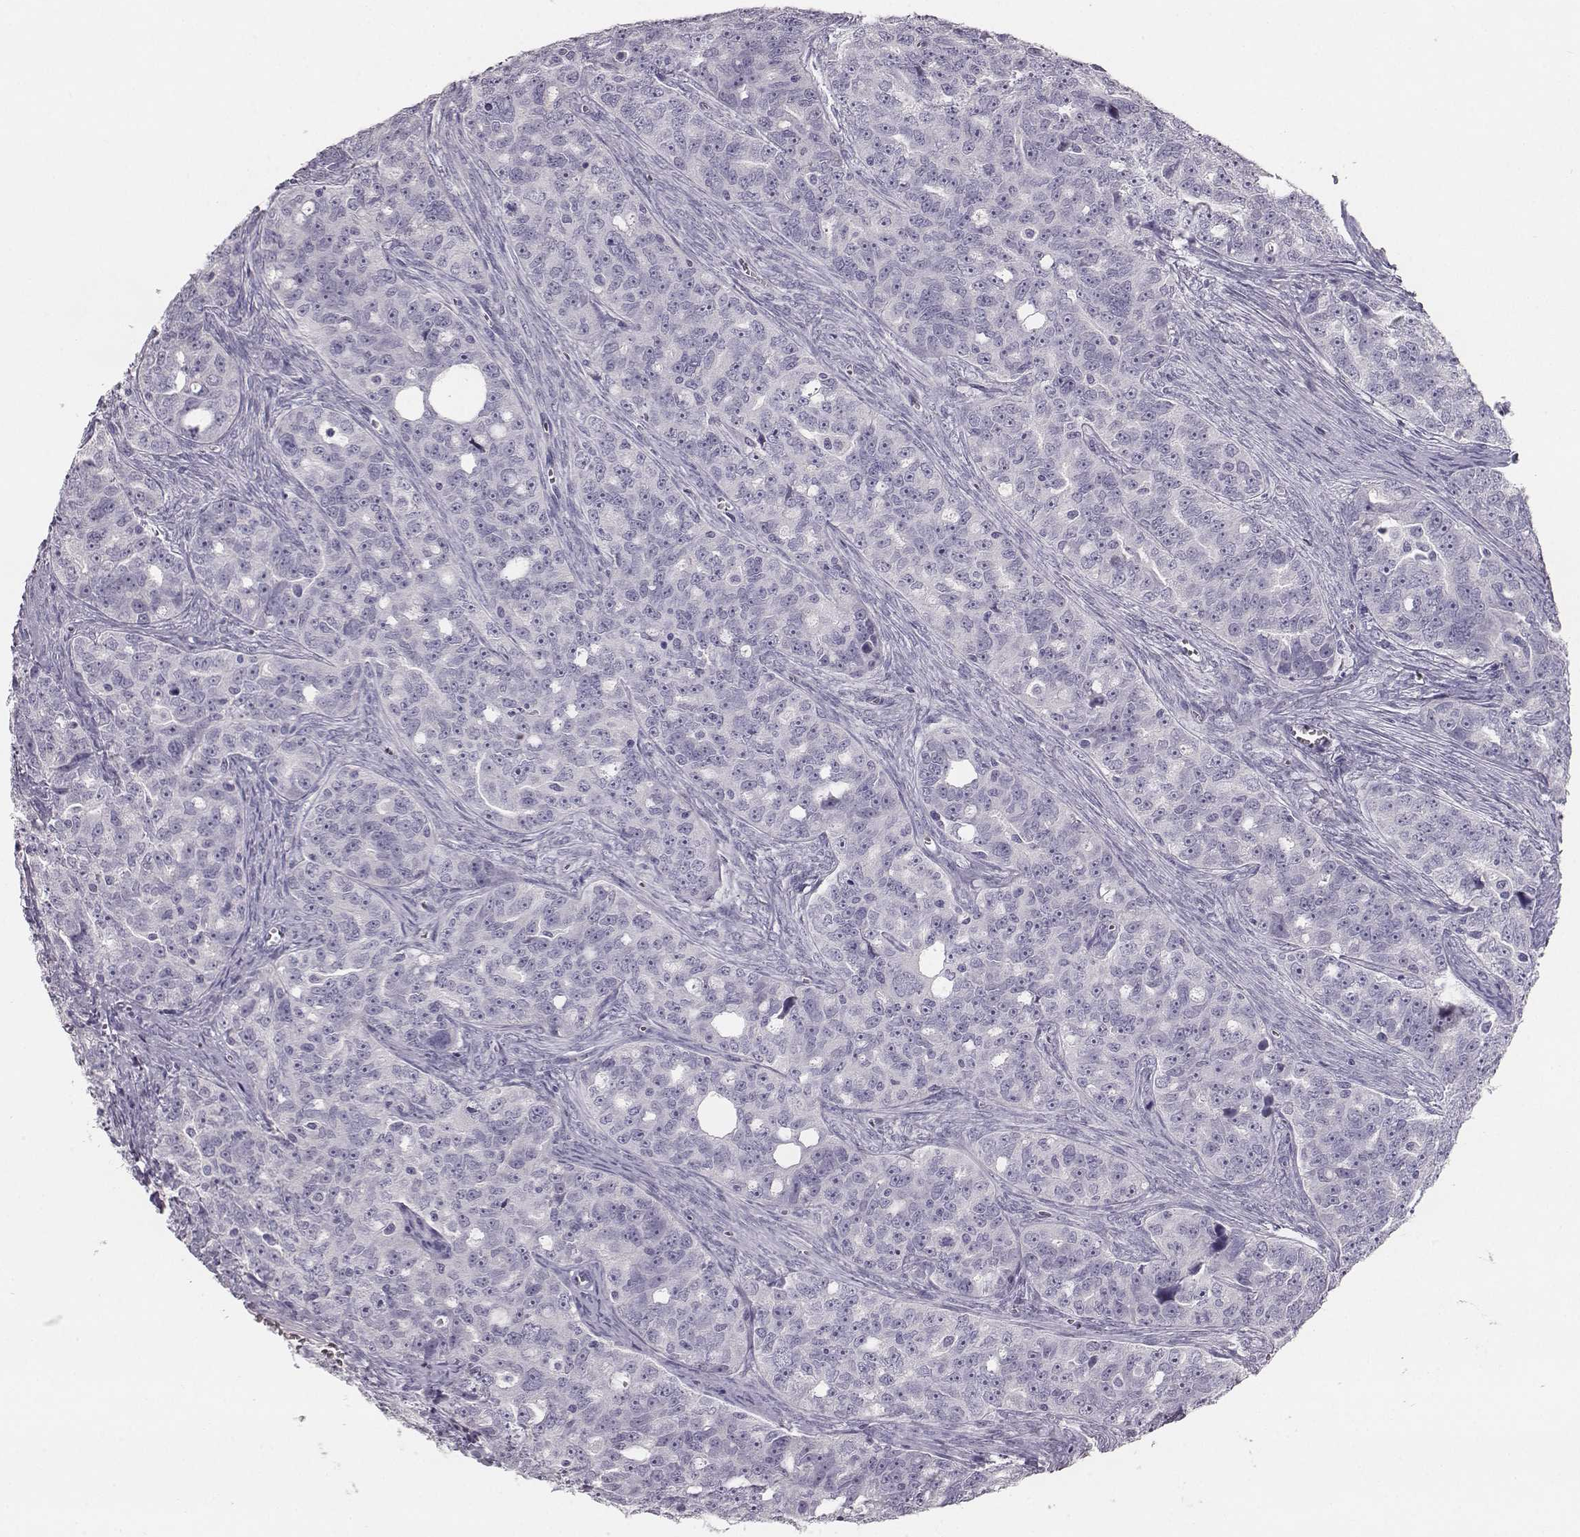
{"staining": {"intensity": "negative", "quantity": "none", "location": "none"}, "tissue": "ovarian cancer", "cell_type": "Tumor cells", "image_type": "cancer", "snomed": [{"axis": "morphology", "description": "Cystadenocarcinoma, serous, NOS"}, {"axis": "topography", "description": "Ovary"}], "caption": "High magnification brightfield microscopy of ovarian cancer stained with DAB (brown) and counterstained with hematoxylin (blue): tumor cells show no significant expression.", "gene": "NPTXR", "patient": {"sex": "female", "age": 51}}